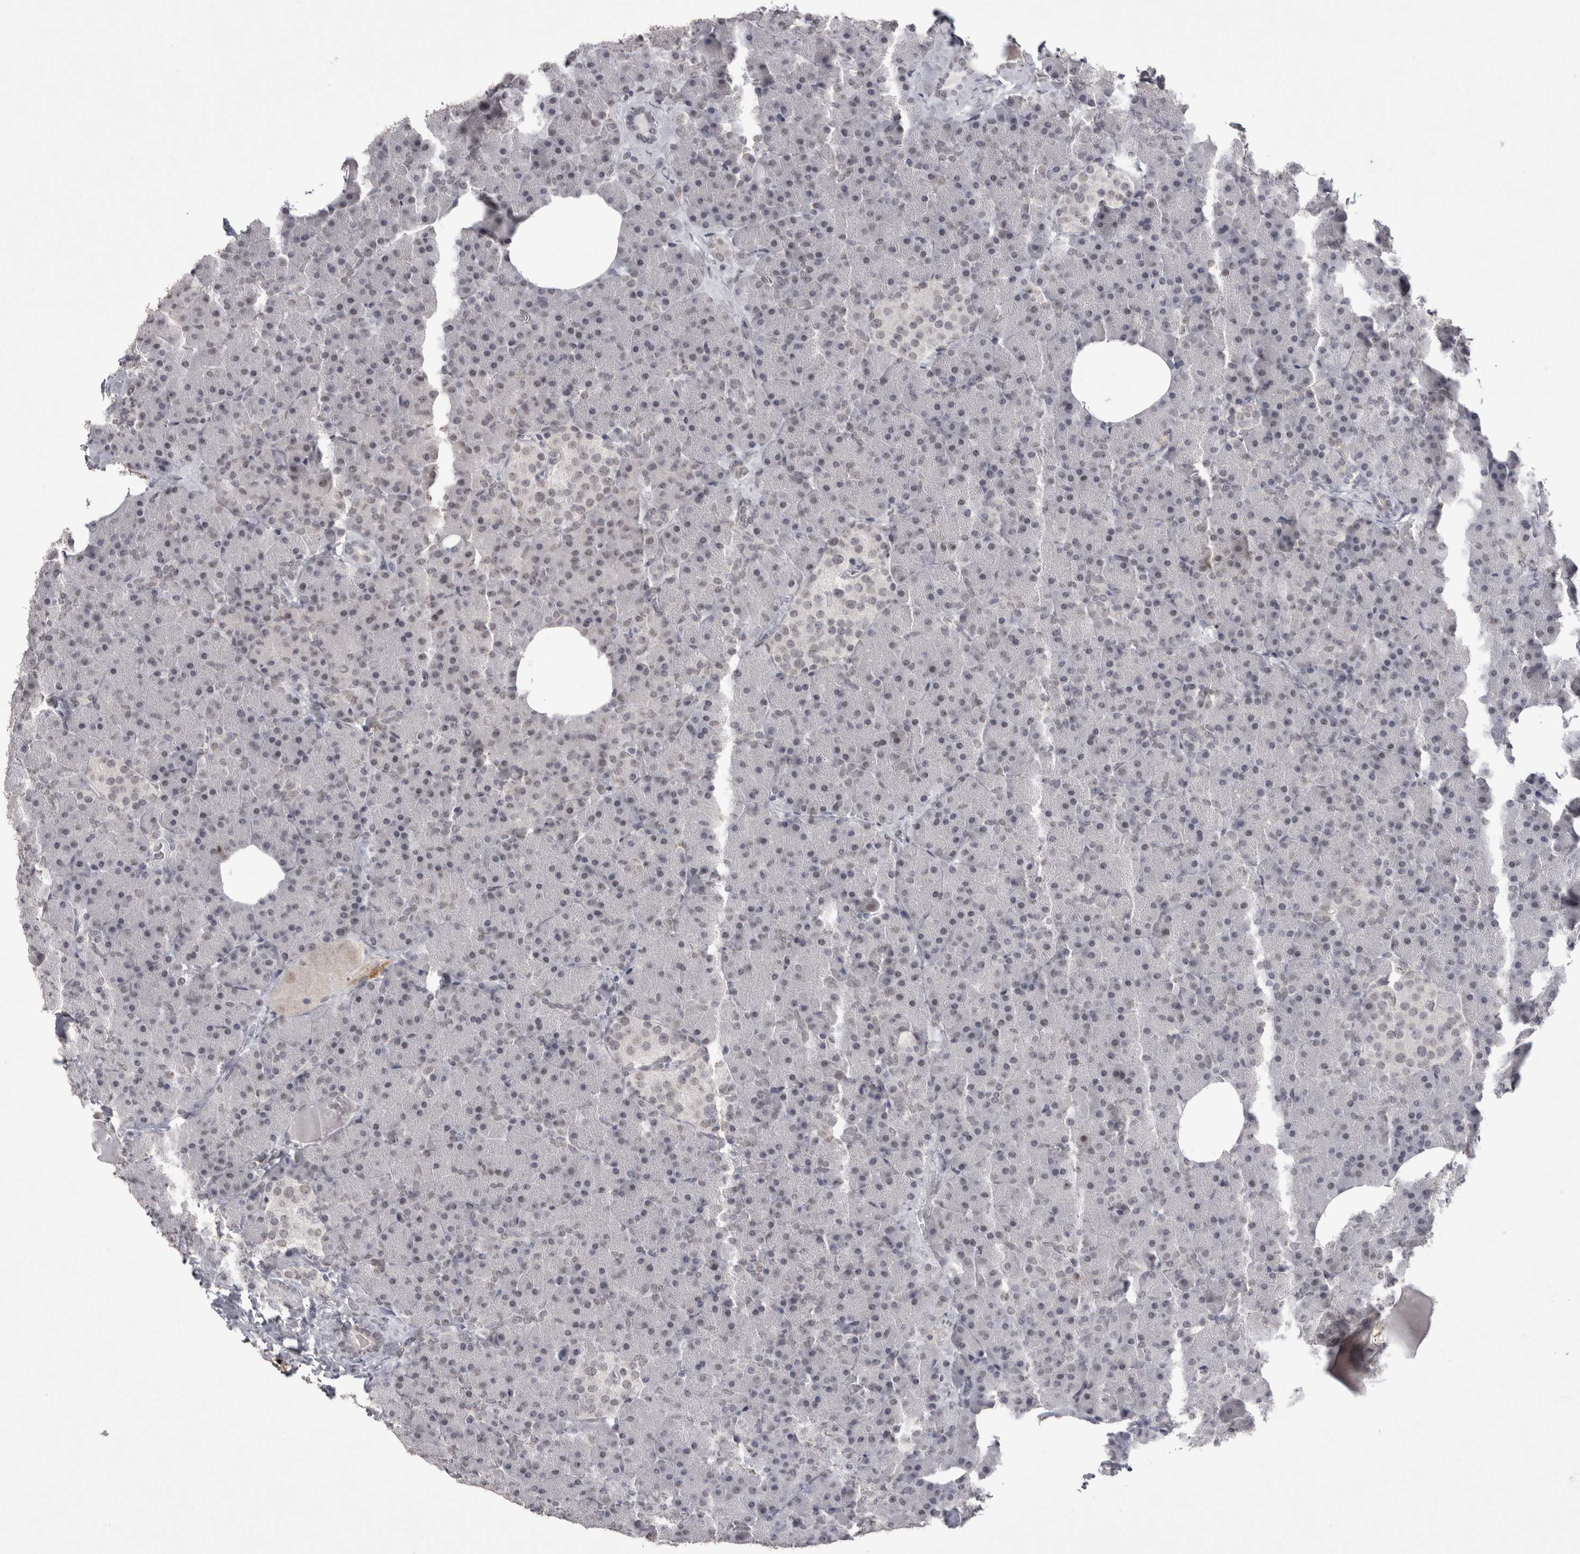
{"staining": {"intensity": "weak", "quantity": "<25%", "location": "nuclear"}, "tissue": "pancreas", "cell_type": "Exocrine glandular cells", "image_type": "normal", "snomed": [{"axis": "morphology", "description": "Normal tissue, NOS"}, {"axis": "morphology", "description": "Carcinoid, malignant, NOS"}, {"axis": "topography", "description": "Pancreas"}], "caption": "DAB (3,3'-diaminobenzidine) immunohistochemical staining of unremarkable human pancreas displays no significant staining in exocrine glandular cells.", "gene": "DDX4", "patient": {"sex": "female", "age": 35}}